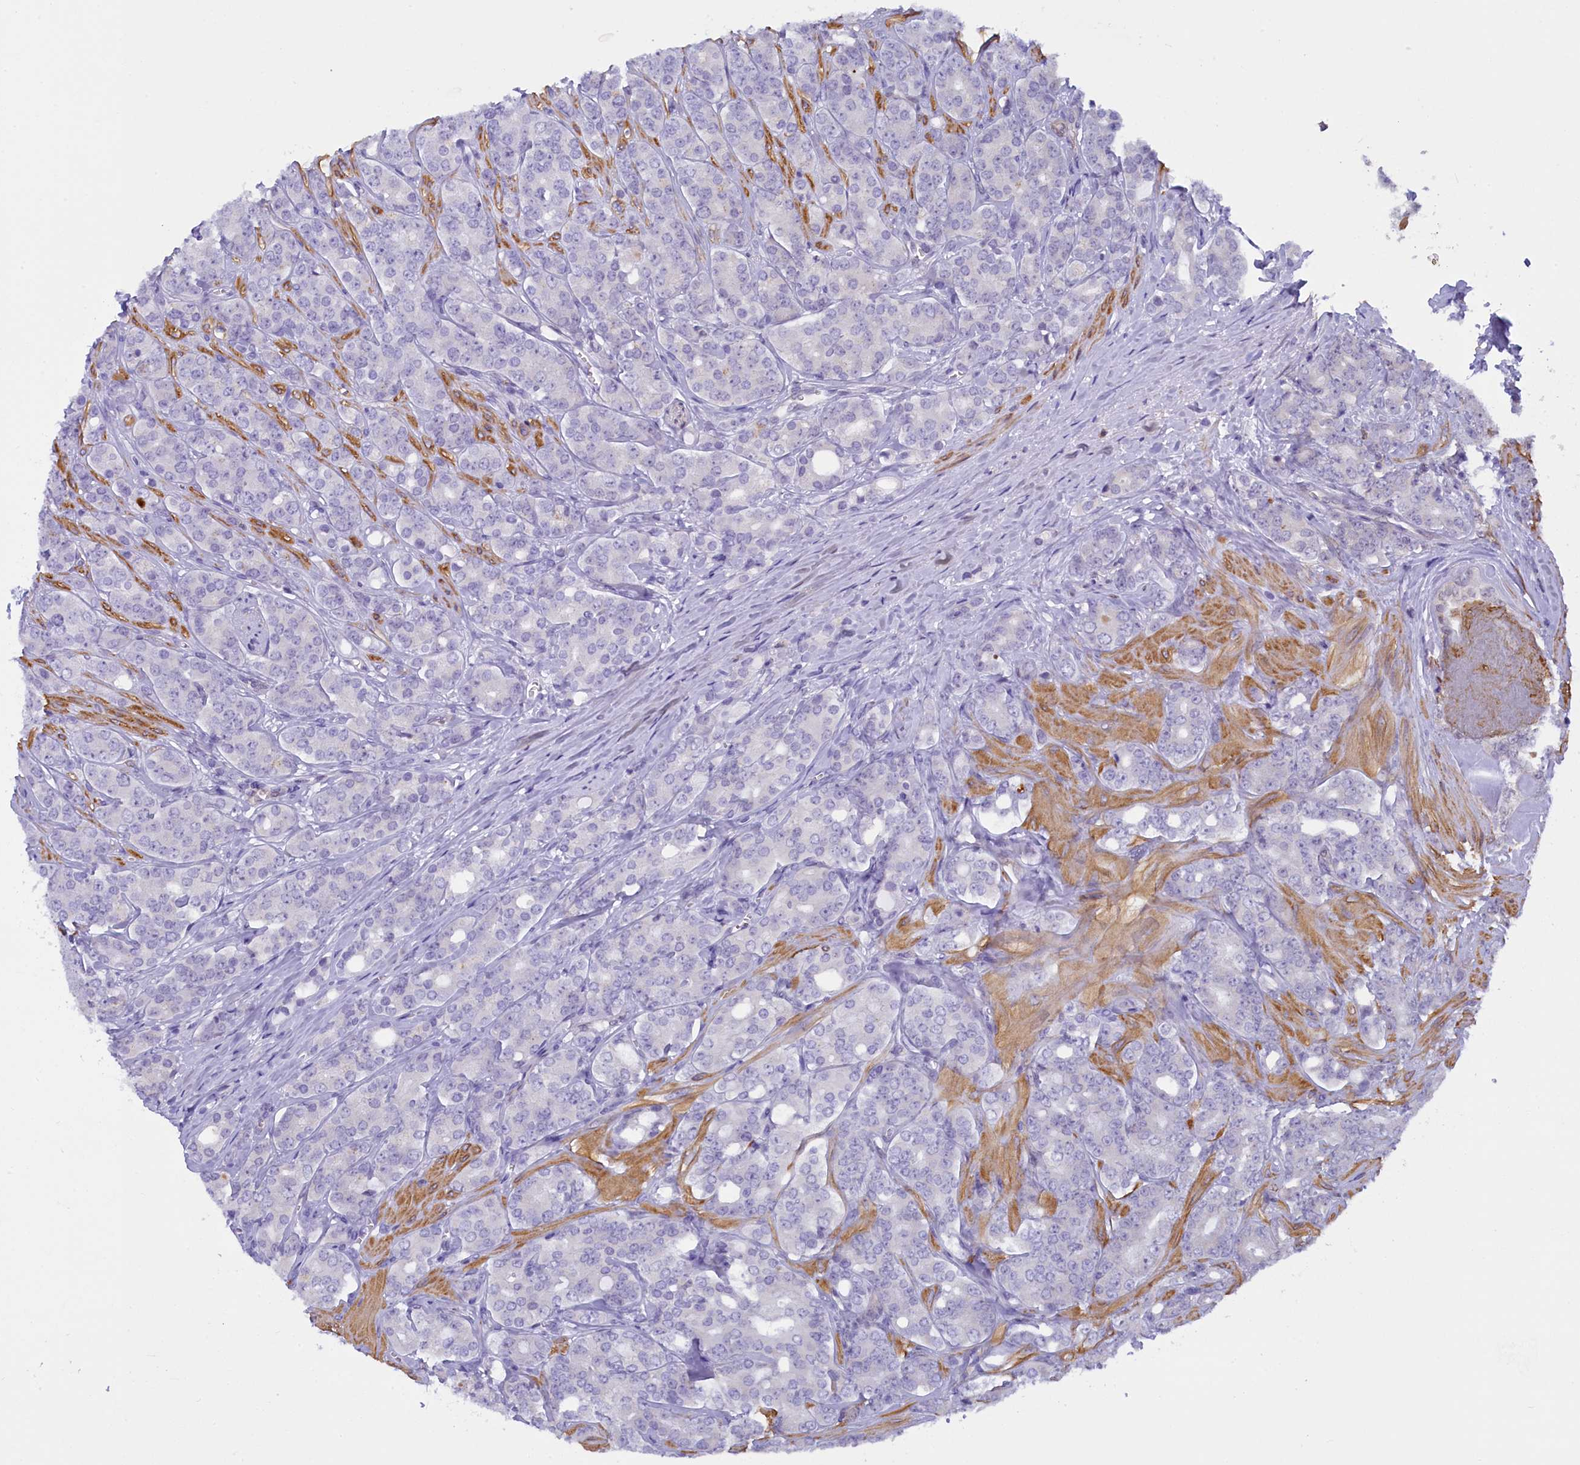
{"staining": {"intensity": "negative", "quantity": "none", "location": "none"}, "tissue": "prostate cancer", "cell_type": "Tumor cells", "image_type": "cancer", "snomed": [{"axis": "morphology", "description": "Adenocarcinoma, High grade"}, {"axis": "topography", "description": "Prostate"}], "caption": "This image is of prostate cancer stained with IHC to label a protein in brown with the nuclei are counter-stained blue. There is no staining in tumor cells.", "gene": "IGSF6", "patient": {"sex": "male", "age": 62}}